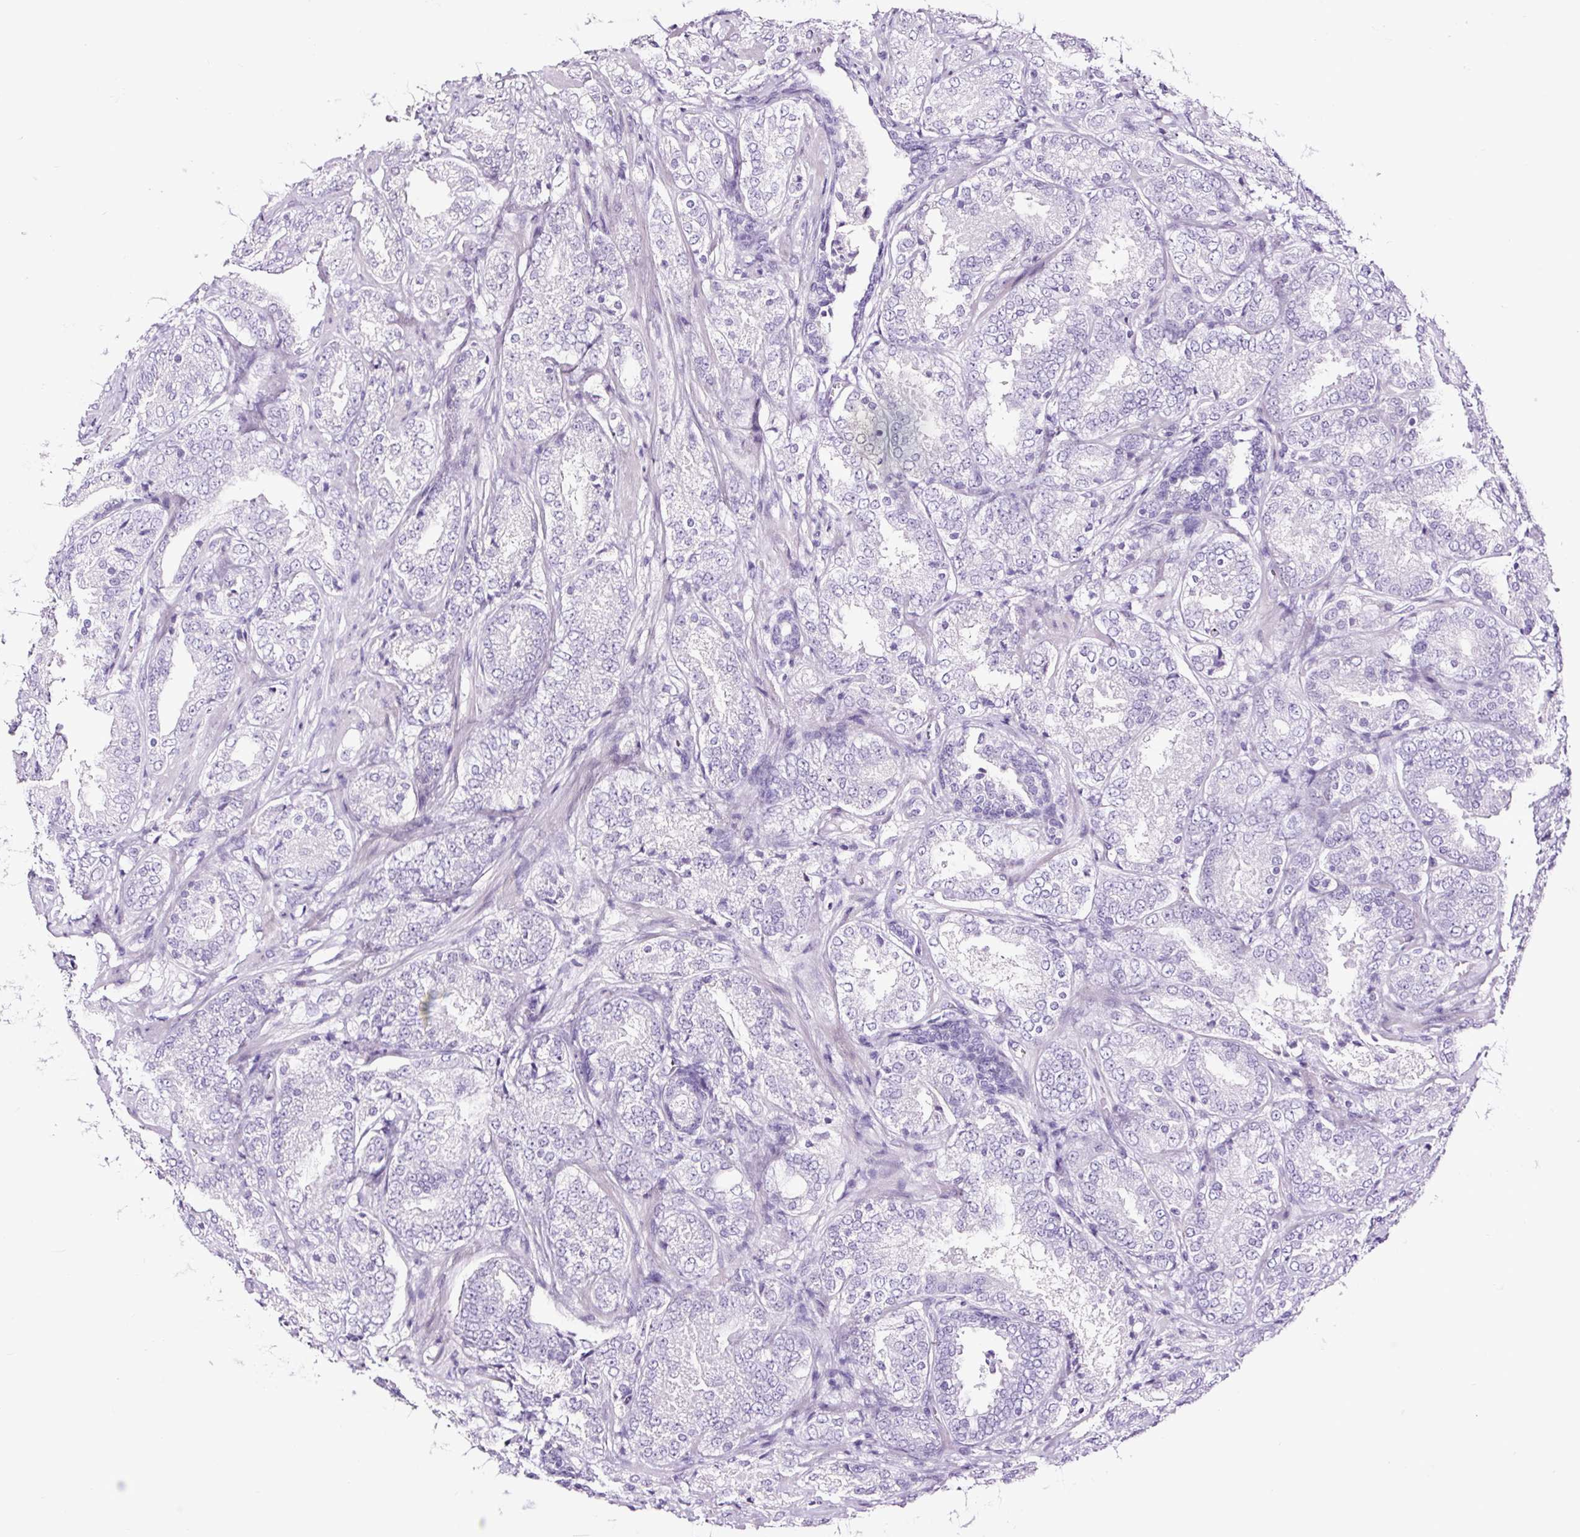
{"staining": {"intensity": "negative", "quantity": "none", "location": "none"}, "tissue": "prostate cancer", "cell_type": "Tumor cells", "image_type": "cancer", "snomed": [{"axis": "morphology", "description": "Adenocarcinoma, High grade"}, {"axis": "topography", "description": "Prostate"}], "caption": "Immunohistochemistry (IHC) micrograph of neoplastic tissue: prostate cancer (adenocarcinoma (high-grade)) stained with DAB (3,3'-diaminobenzidine) shows no significant protein staining in tumor cells. (Stains: DAB (3,3'-diaminobenzidine) immunohistochemistry (IHC) with hematoxylin counter stain, Microscopy: brightfield microscopy at high magnification).", "gene": "NPHS2", "patient": {"sex": "male", "age": 63}}